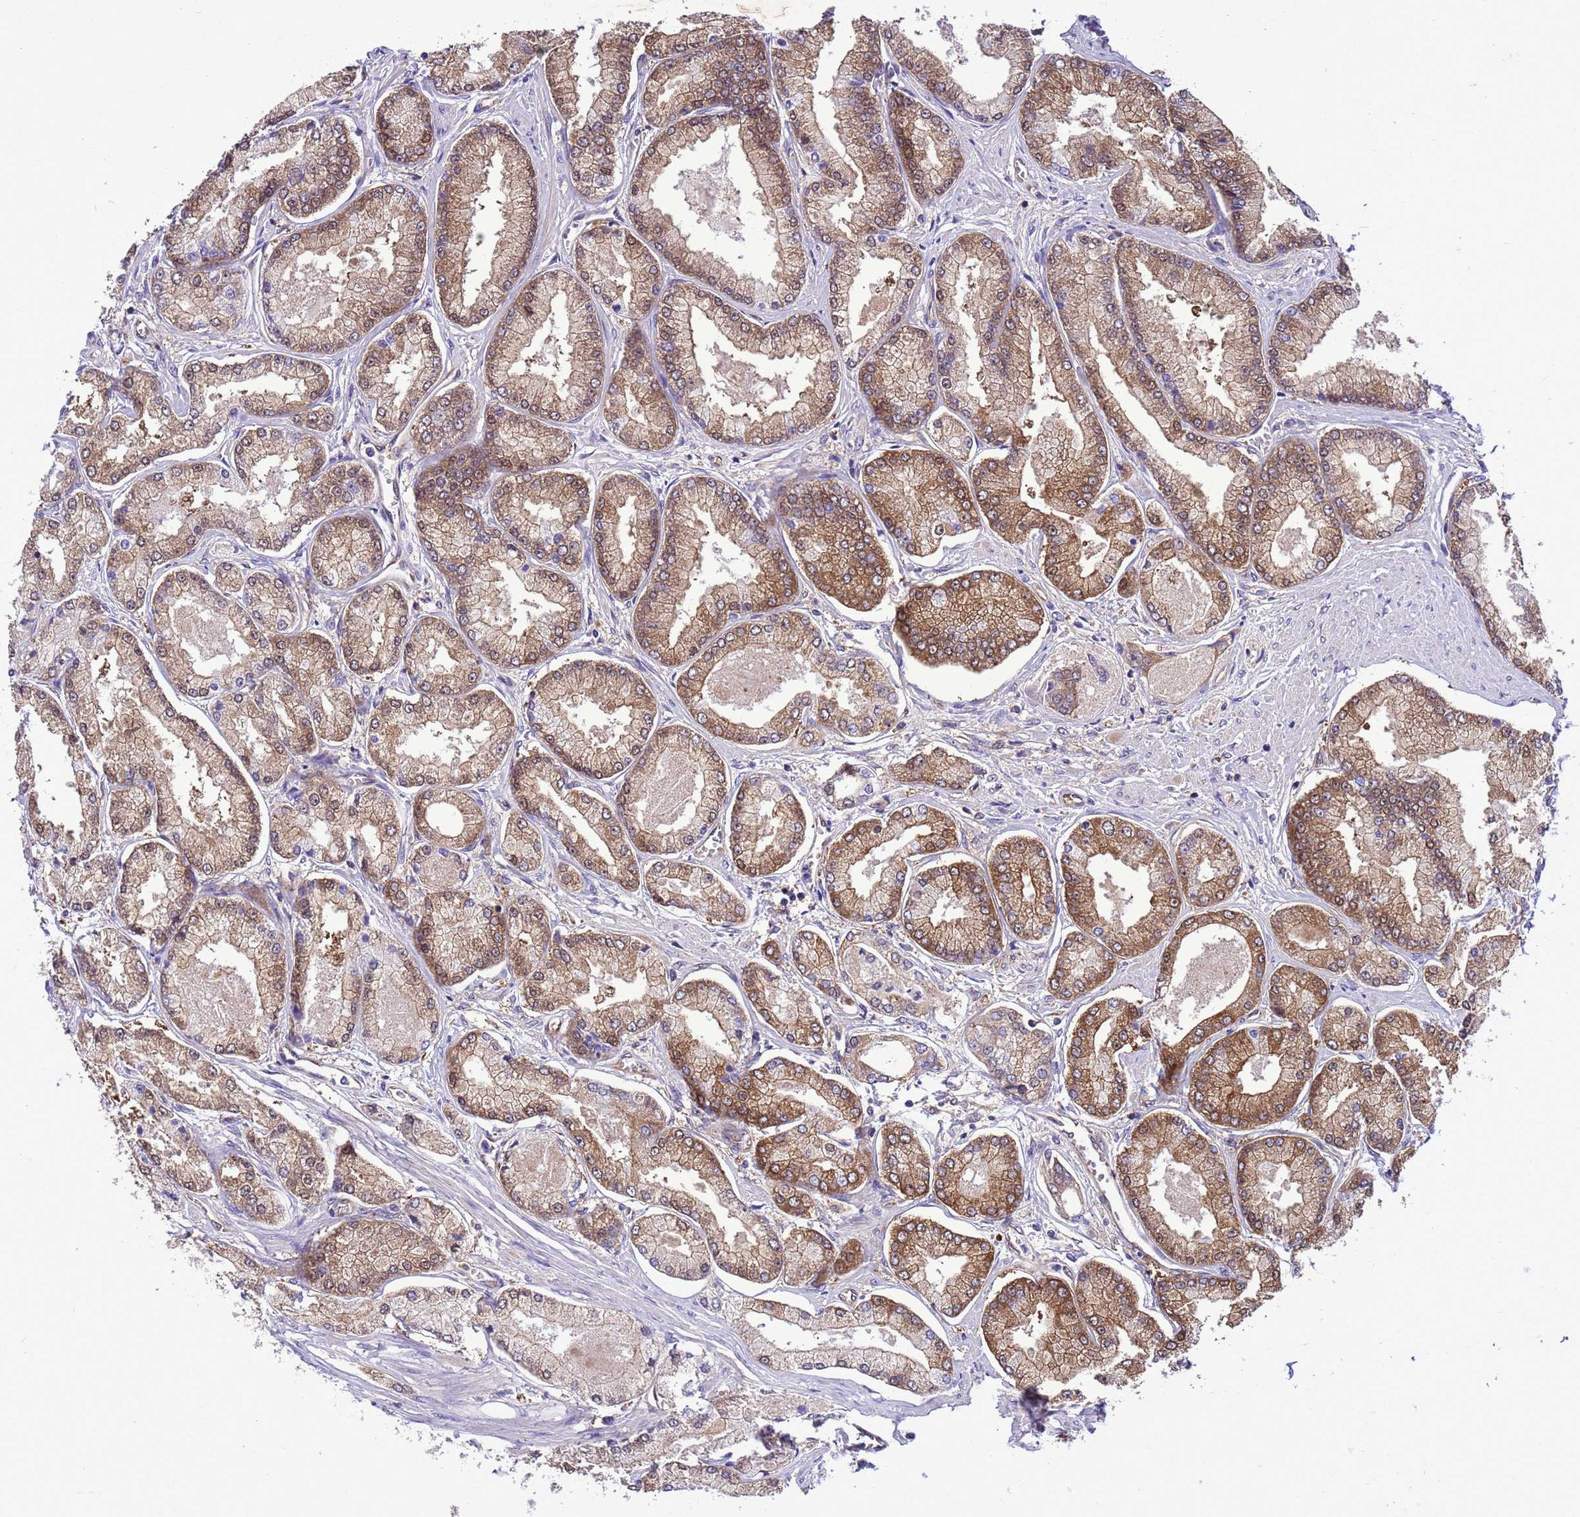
{"staining": {"intensity": "moderate", "quantity": ">75%", "location": "cytoplasmic/membranous"}, "tissue": "prostate cancer", "cell_type": "Tumor cells", "image_type": "cancer", "snomed": [{"axis": "morphology", "description": "Adenocarcinoma, Low grade"}, {"axis": "topography", "description": "Prostate"}], "caption": "Protein expression by IHC displays moderate cytoplasmic/membranous expression in approximately >75% of tumor cells in prostate low-grade adenocarcinoma.", "gene": "RABEP2", "patient": {"sex": "male", "age": 74}}